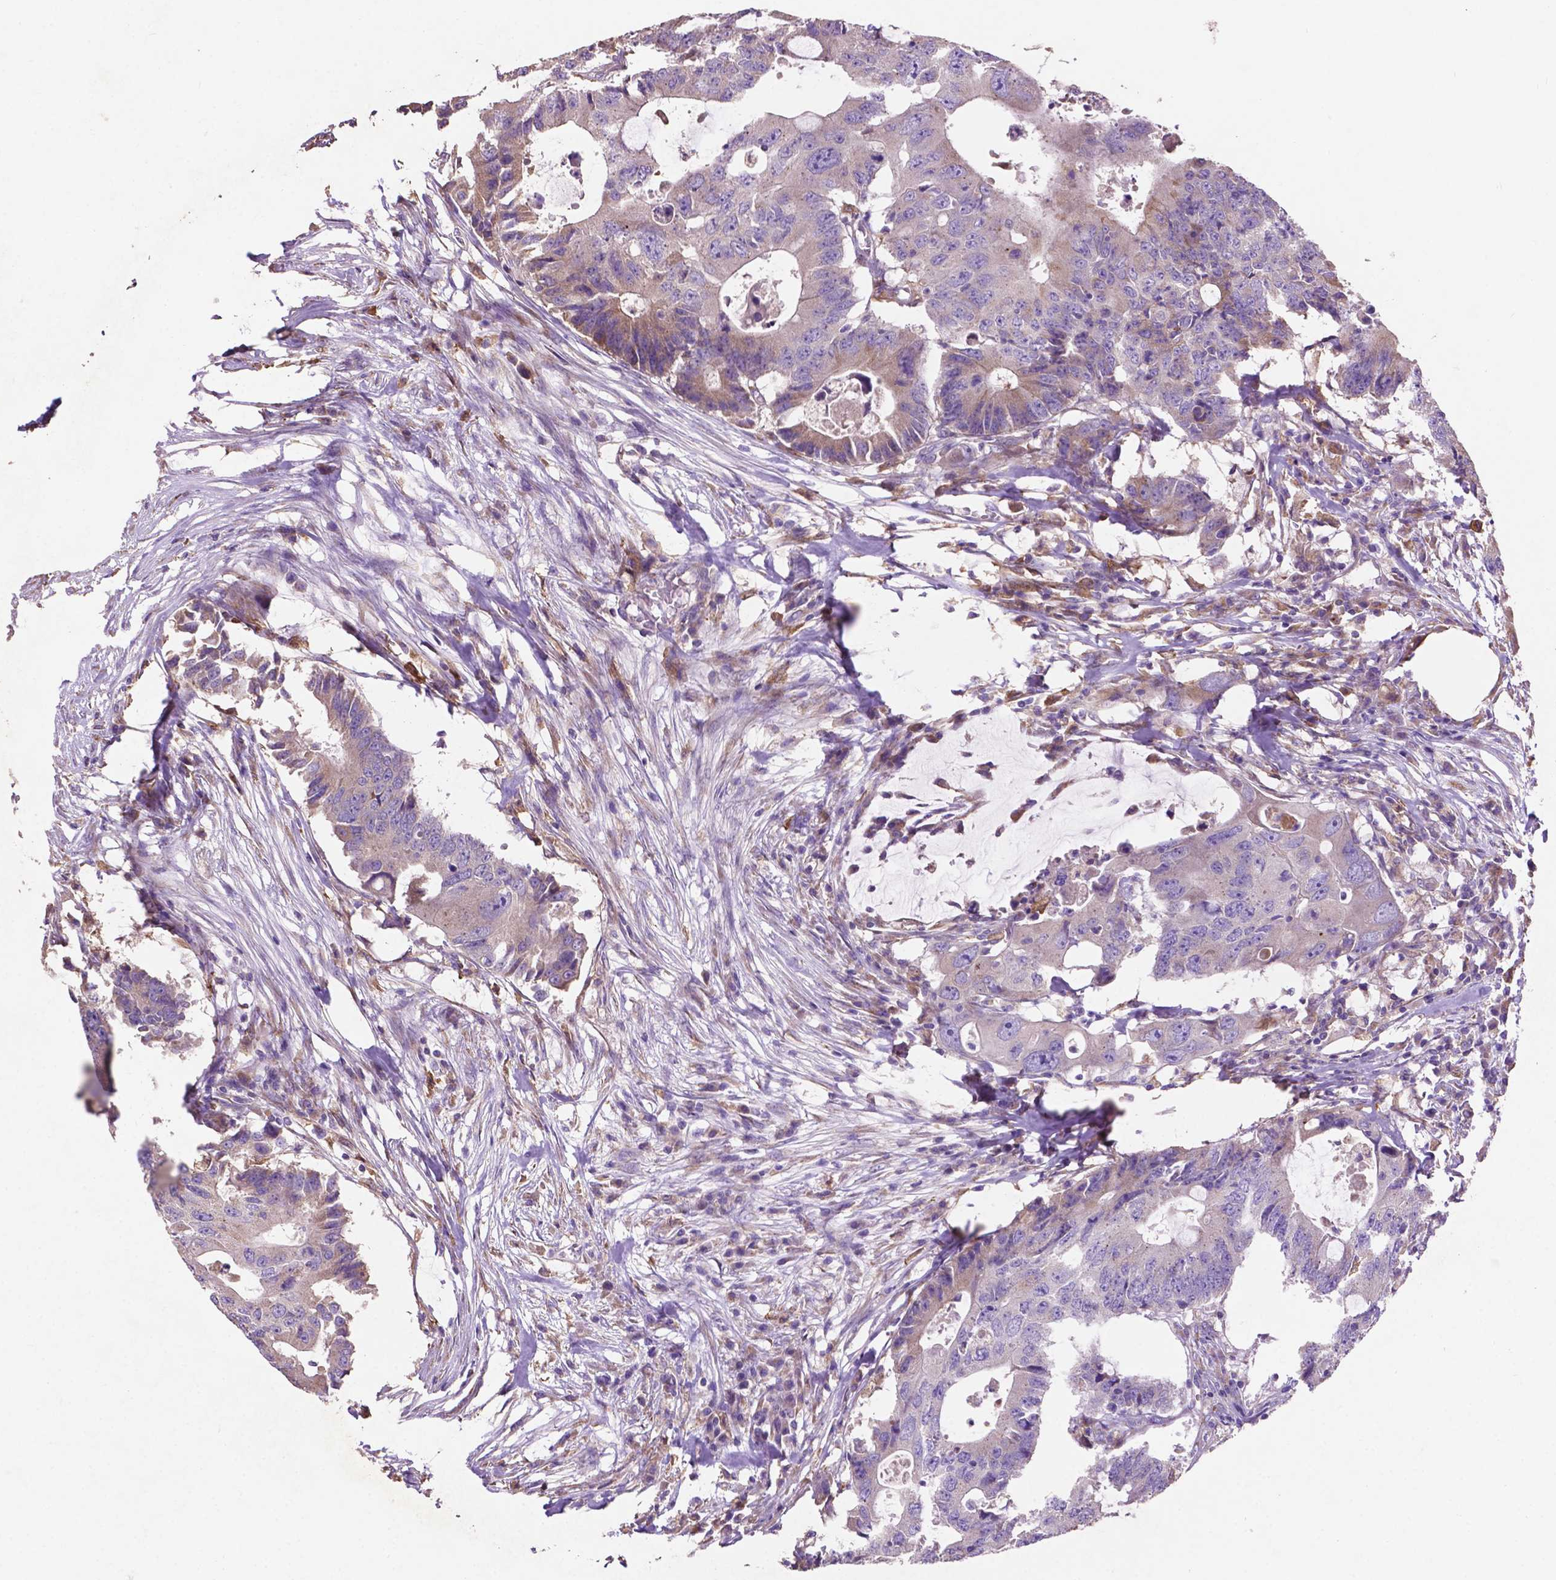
{"staining": {"intensity": "negative", "quantity": "none", "location": "none"}, "tissue": "colorectal cancer", "cell_type": "Tumor cells", "image_type": "cancer", "snomed": [{"axis": "morphology", "description": "Adenocarcinoma, NOS"}, {"axis": "topography", "description": "Colon"}], "caption": "Protein analysis of colorectal cancer (adenocarcinoma) demonstrates no significant positivity in tumor cells. (Stains: DAB (3,3'-diaminobenzidine) immunohistochemistry with hematoxylin counter stain, Microscopy: brightfield microscopy at high magnification).", "gene": "MBTPS1", "patient": {"sex": "male", "age": 71}}